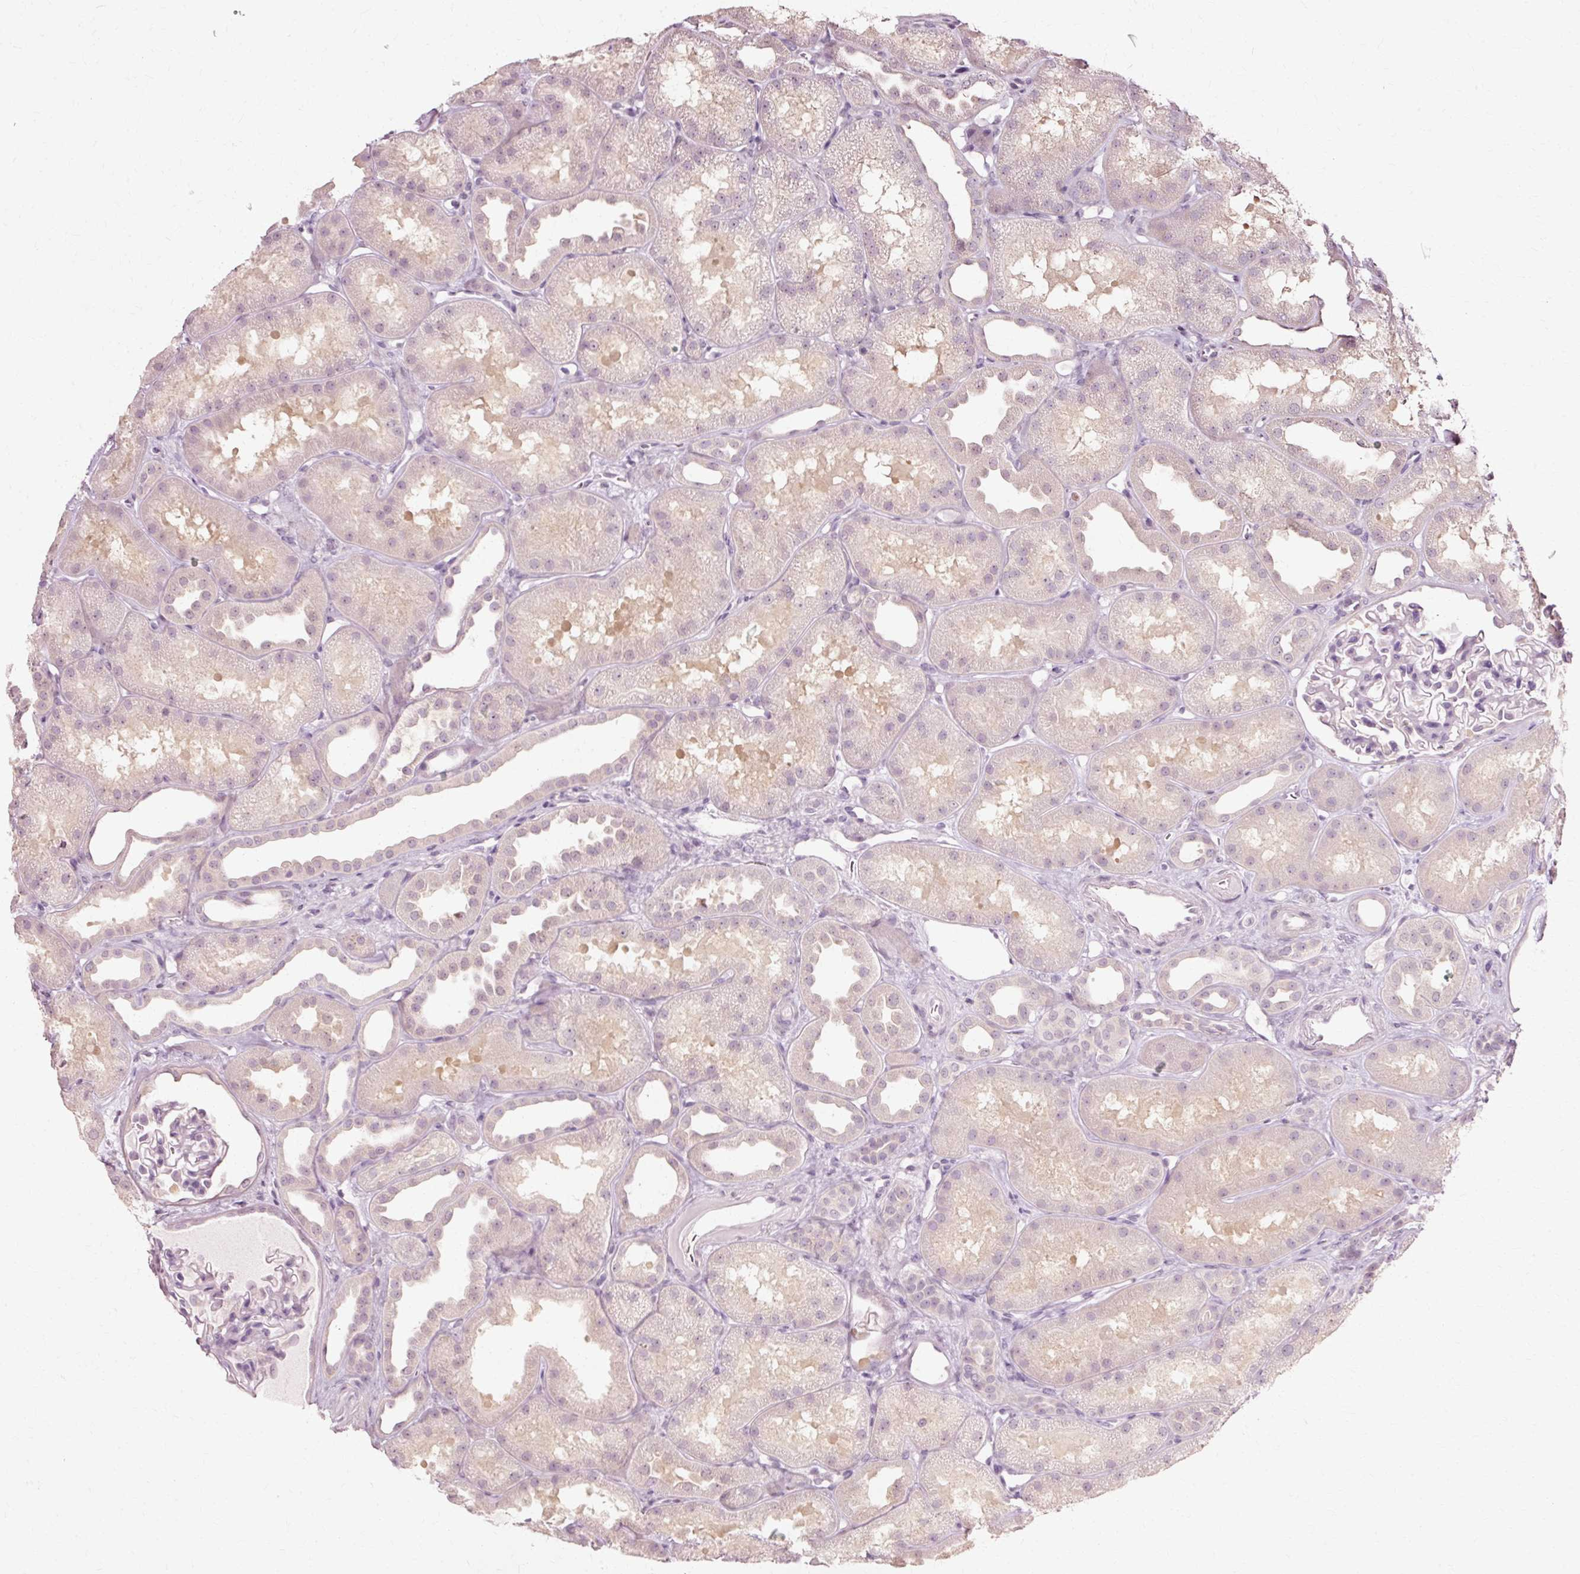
{"staining": {"intensity": "negative", "quantity": "none", "location": "none"}, "tissue": "kidney", "cell_type": "Cells in glomeruli", "image_type": "normal", "snomed": [{"axis": "morphology", "description": "Normal tissue, NOS"}, {"axis": "topography", "description": "Kidney"}], "caption": "IHC of unremarkable human kidney demonstrates no staining in cells in glomeruli. (DAB (3,3'-diaminobenzidine) immunohistochemistry (IHC), high magnification).", "gene": "RGPD5", "patient": {"sex": "male", "age": 61}}